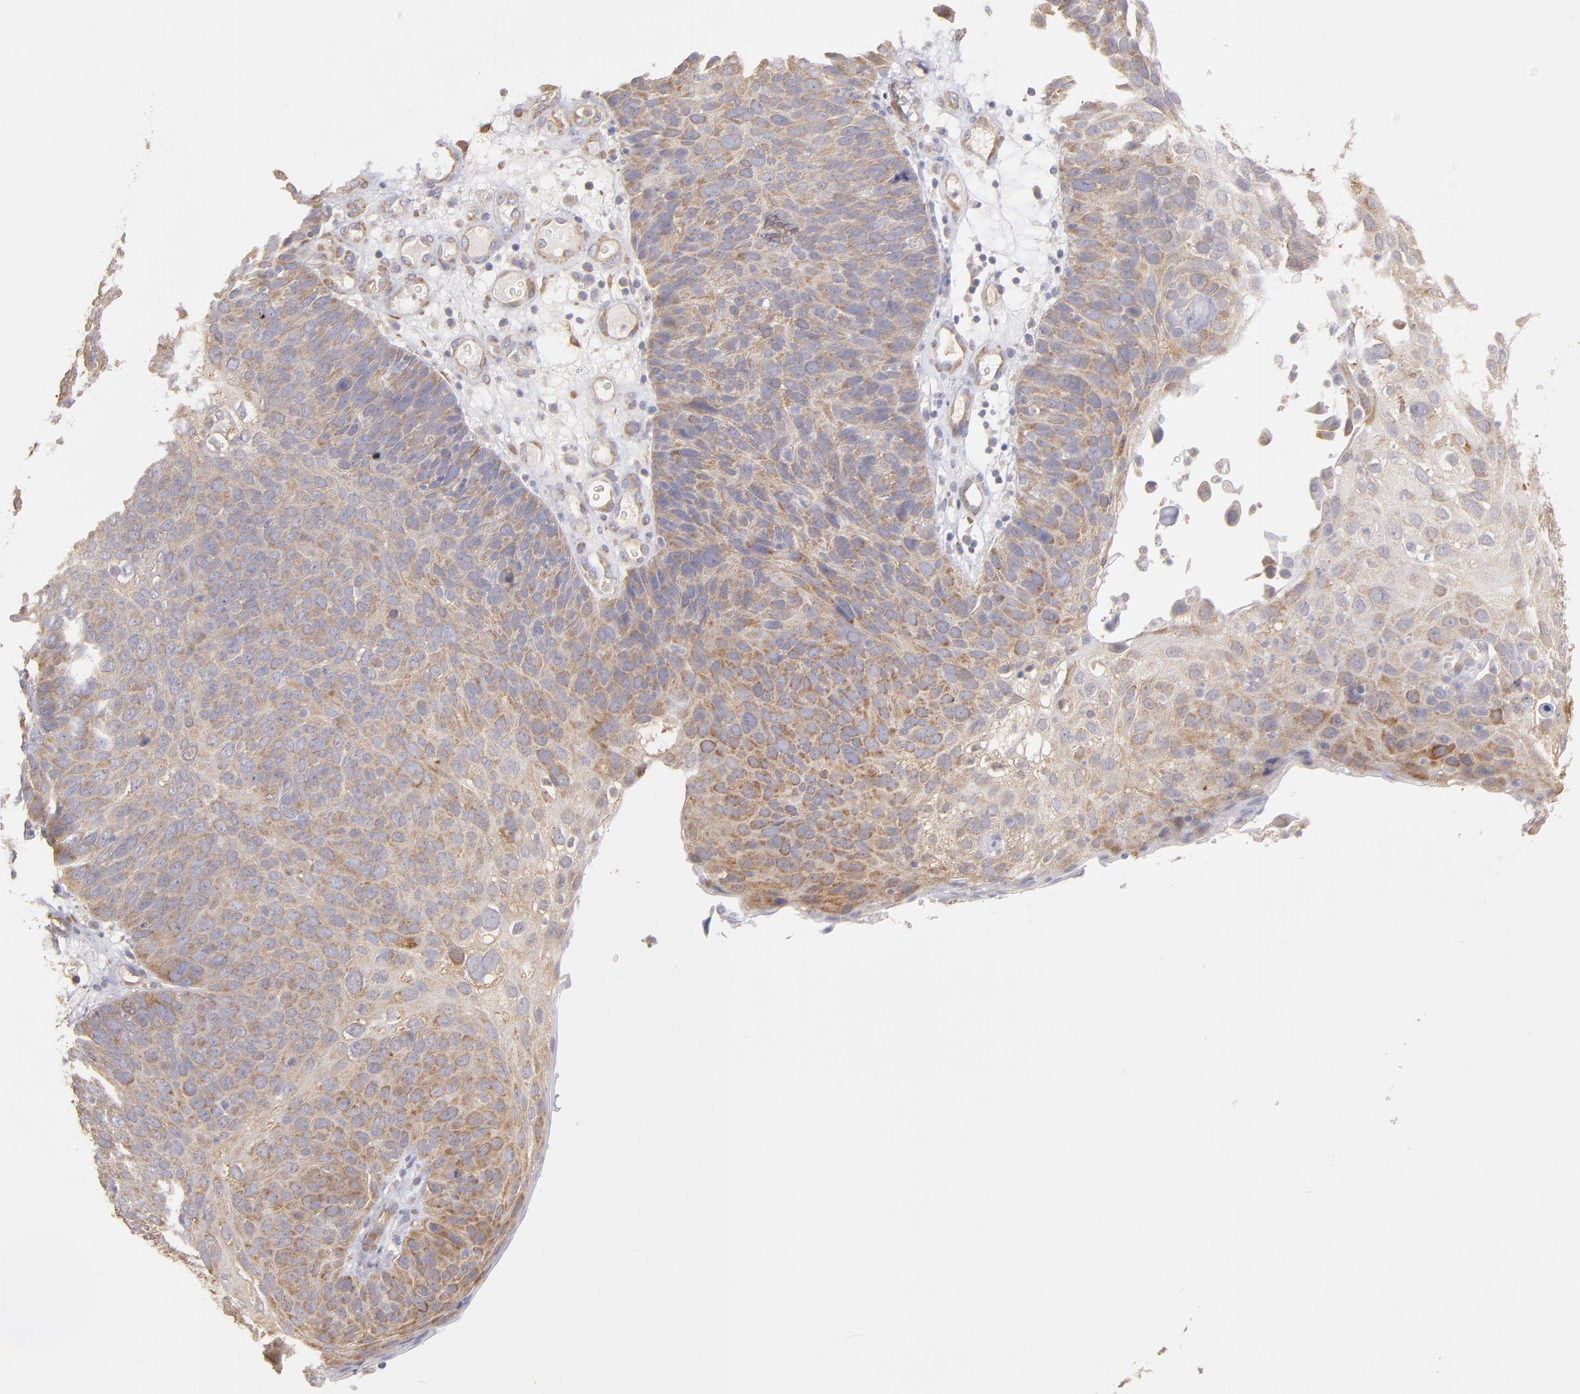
{"staining": {"intensity": "moderate", "quantity": "25%-75%", "location": "cytoplasmic/membranous"}, "tissue": "skin cancer", "cell_type": "Tumor cells", "image_type": "cancer", "snomed": [{"axis": "morphology", "description": "Squamous cell carcinoma, NOS"}, {"axis": "topography", "description": "Skin"}], "caption": "DAB immunohistochemical staining of squamous cell carcinoma (skin) shows moderate cytoplasmic/membranous protein positivity in approximately 25%-75% of tumor cells.", "gene": "ENTPD5", "patient": {"sex": "male", "age": 87}}